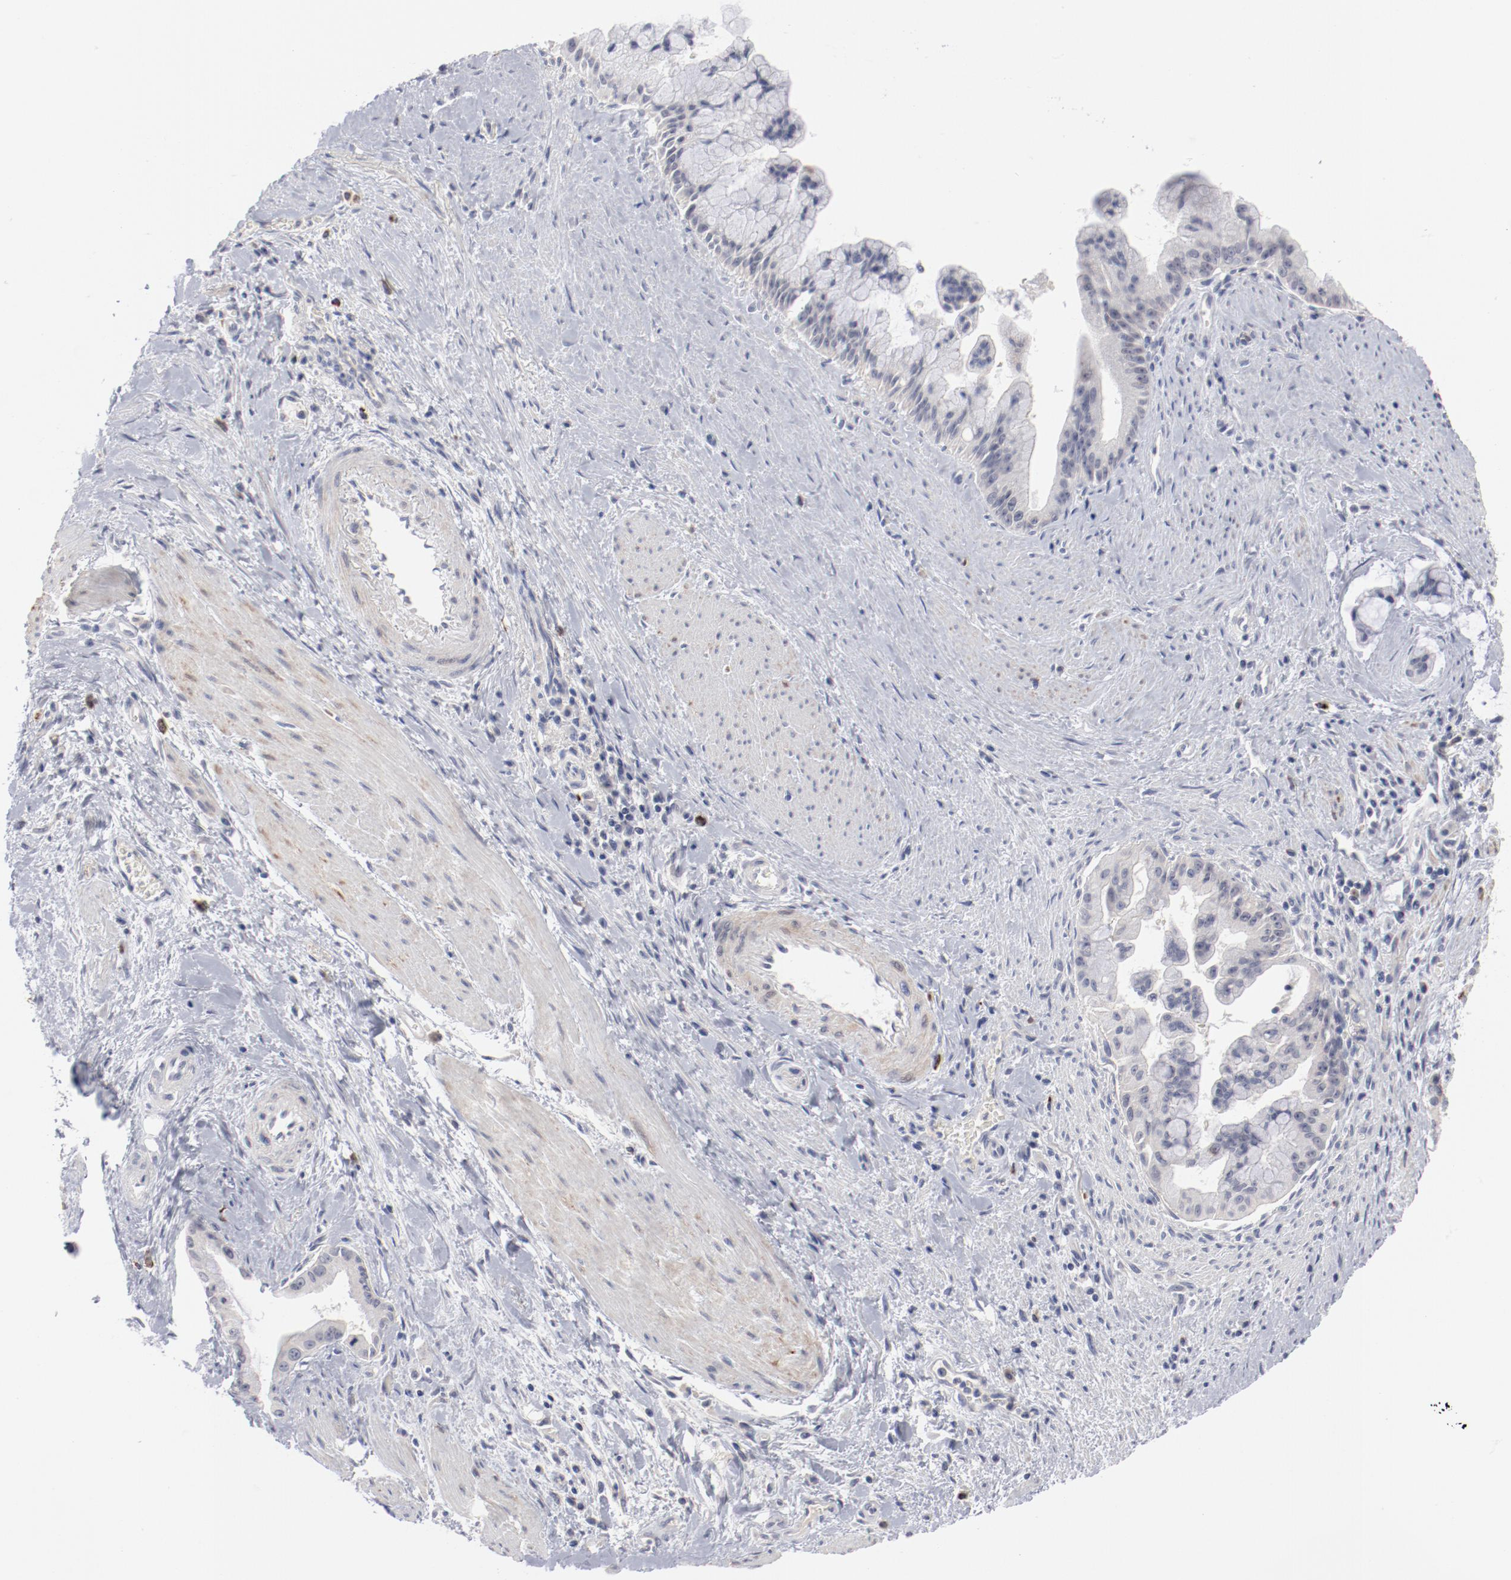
{"staining": {"intensity": "negative", "quantity": "none", "location": "none"}, "tissue": "pancreatic cancer", "cell_type": "Tumor cells", "image_type": "cancer", "snomed": [{"axis": "morphology", "description": "Adenocarcinoma, NOS"}, {"axis": "topography", "description": "Pancreas"}], "caption": "Tumor cells show no significant expression in pancreatic adenocarcinoma.", "gene": "SH3BGR", "patient": {"sex": "male", "age": 59}}